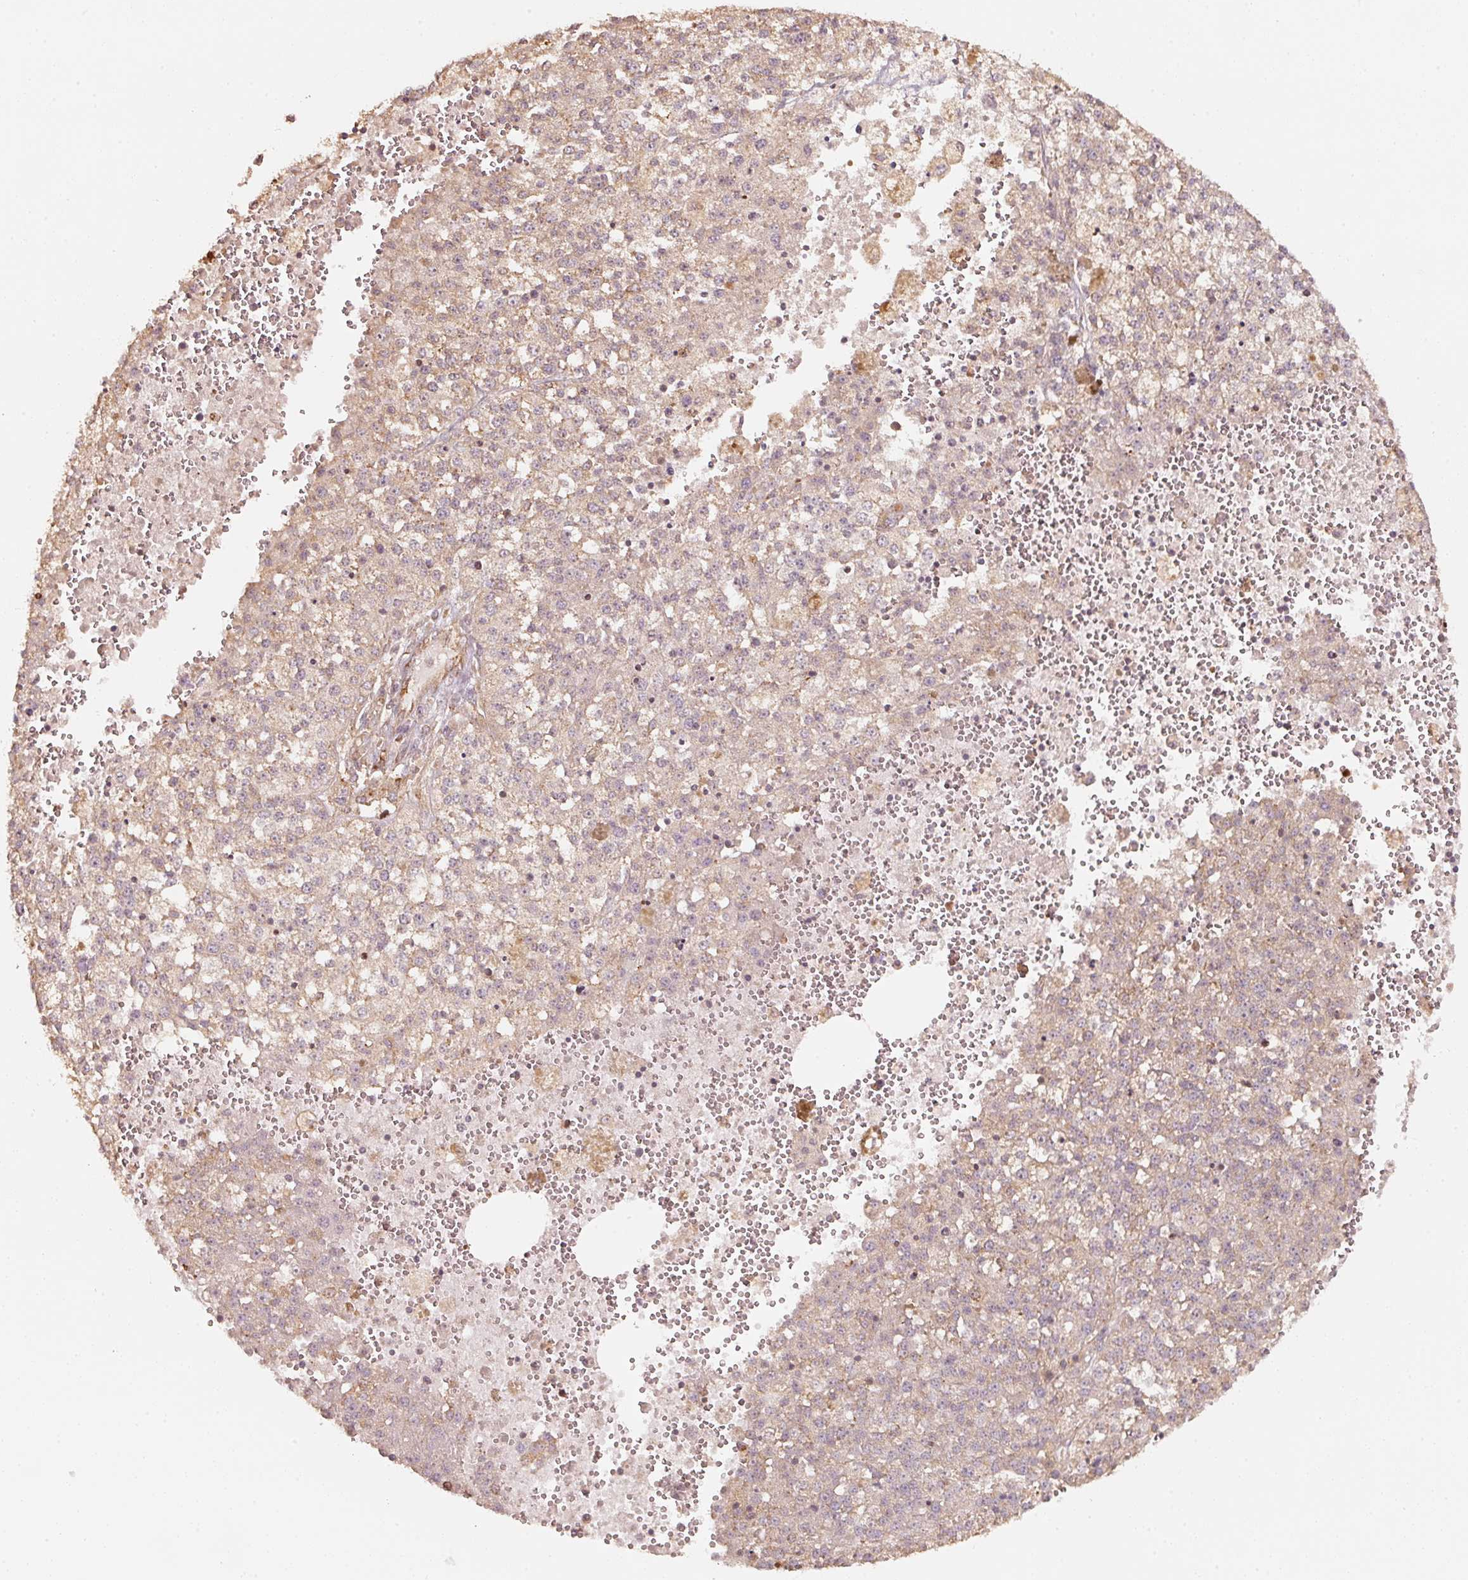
{"staining": {"intensity": "weak", "quantity": "<25%", "location": "cytoplasmic/membranous"}, "tissue": "melanoma", "cell_type": "Tumor cells", "image_type": "cancer", "snomed": [{"axis": "morphology", "description": "Malignant melanoma, NOS"}, {"axis": "topography", "description": "Skin"}], "caption": "This is an IHC histopathology image of human melanoma. There is no expression in tumor cells.", "gene": "CEP95", "patient": {"sex": "female", "age": 64}}